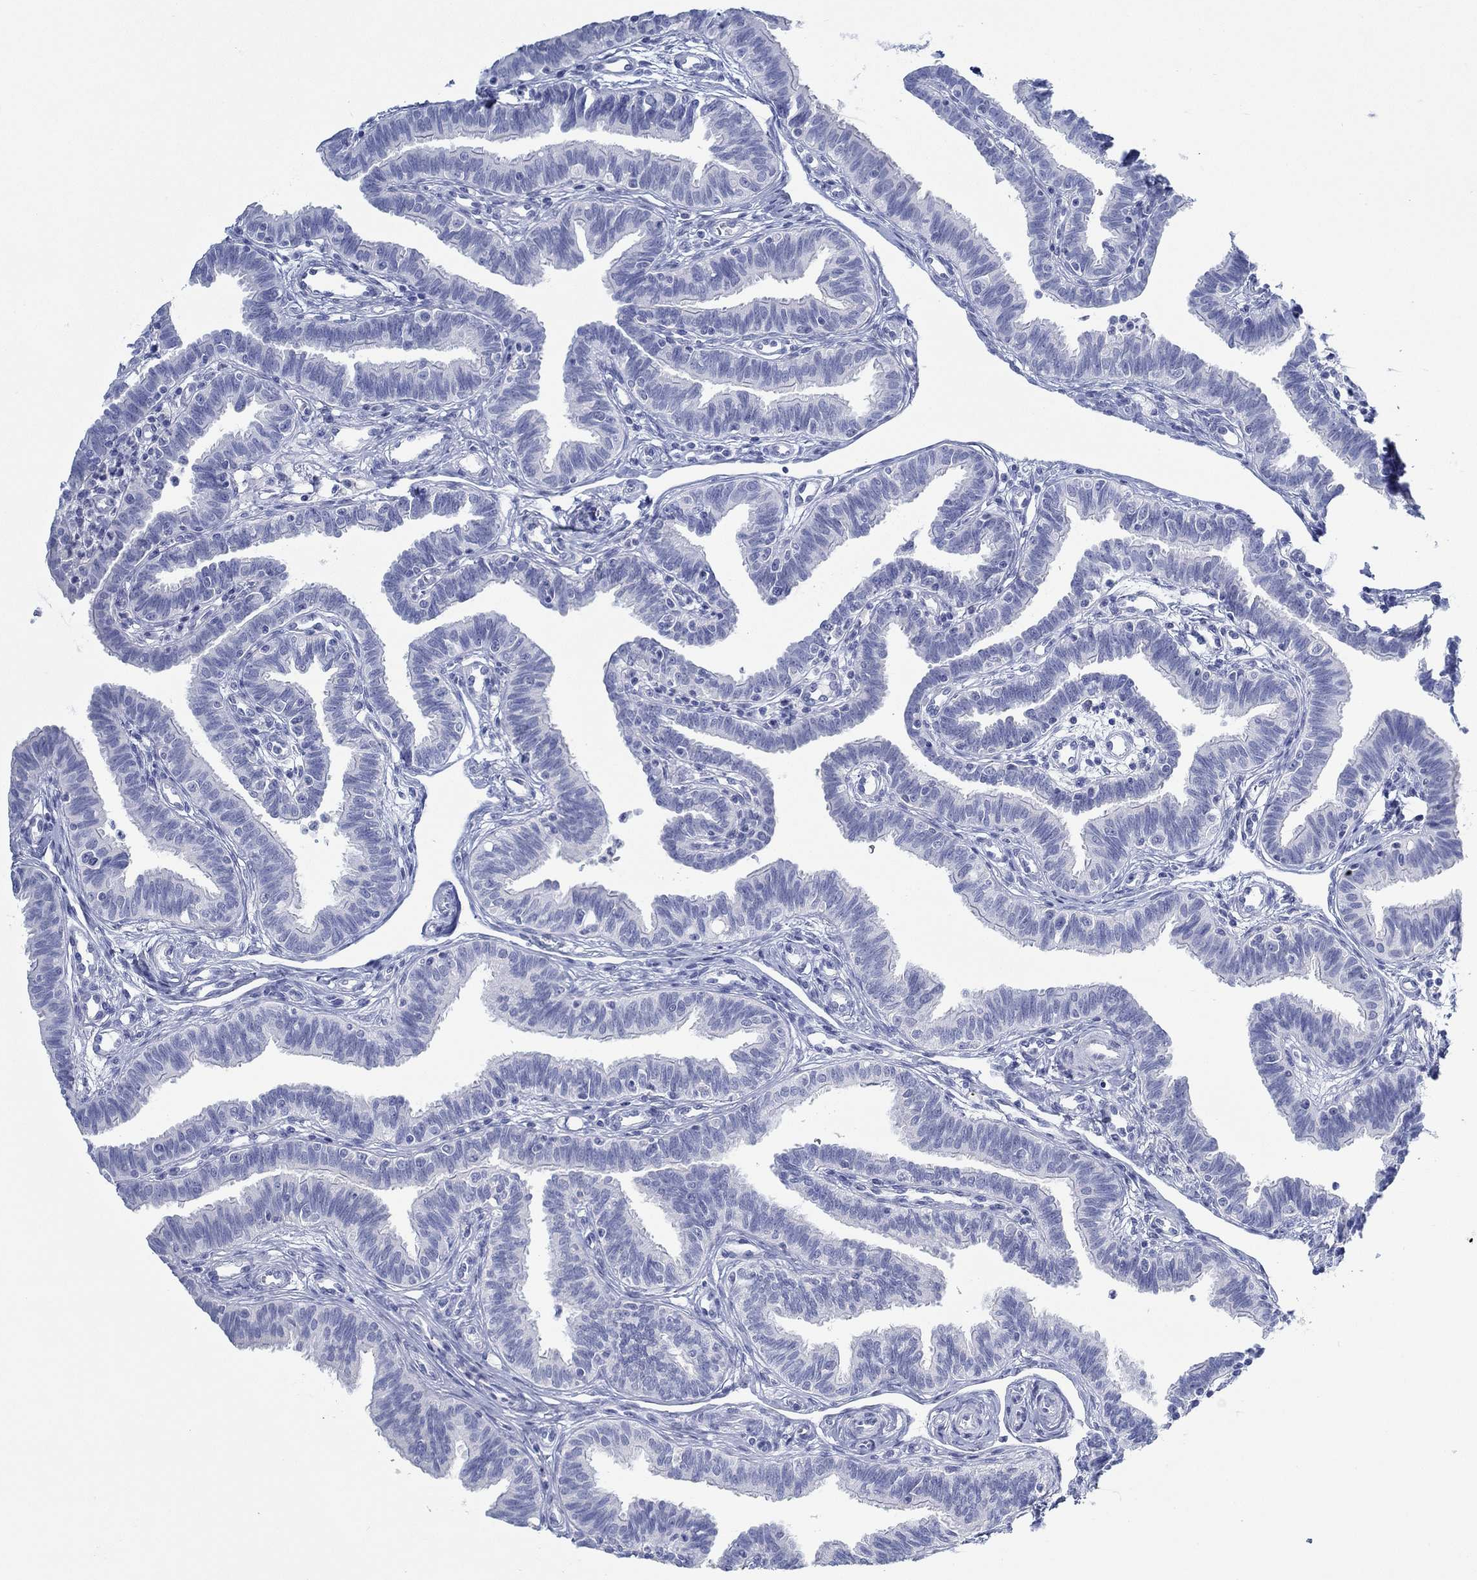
{"staining": {"intensity": "negative", "quantity": "none", "location": "none"}, "tissue": "fallopian tube", "cell_type": "Glandular cells", "image_type": "normal", "snomed": [{"axis": "morphology", "description": "Normal tissue, NOS"}, {"axis": "topography", "description": "Fallopian tube"}], "caption": "Fallopian tube stained for a protein using immunohistochemistry demonstrates no staining glandular cells.", "gene": "PAX9", "patient": {"sex": "female", "age": 36}}